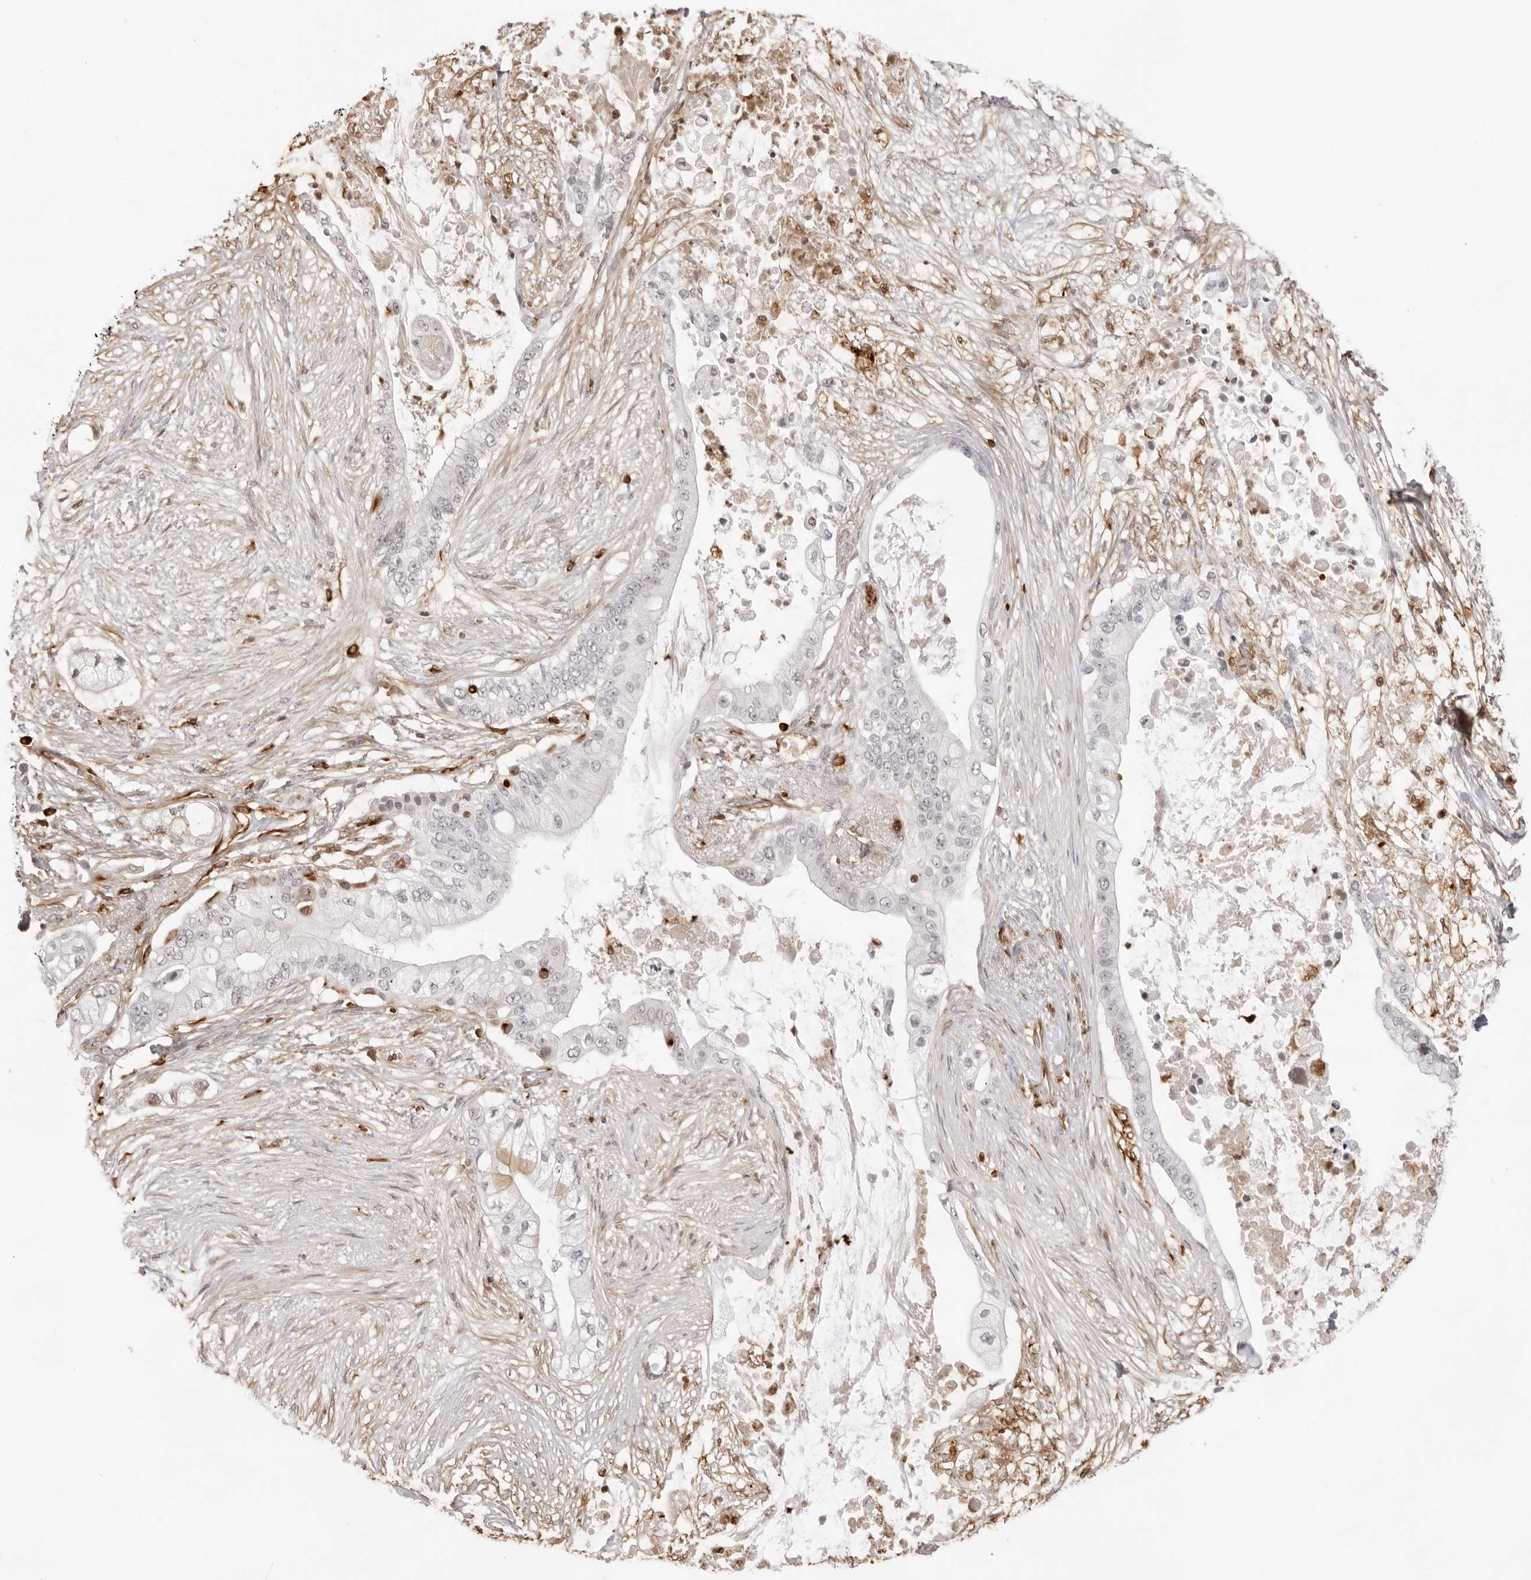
{"staining": {"intensity": "negative", "quantity": "none", "location": "none"}, "tissue": "pancreatic cancer", "cell_type": "Tumor cells", "image_type": "cancer", "snomed": [{"axis": "morphology", "description": "Adenocarcinoma, NOS"}, {"axis": "topography", "description": "Pancreas"}], "caption": "DAB (3,3'-diaminobenzidine) immunohistochemical staining of human pancreatic cancer displays no significant staining in tumor cells. The staining is performed using DAB (3,3'-diaminobenzidine) brown chromogen with nuclei counter-stained in using hematoxylin.", "gene": "DYNLT5", "patient": {"sex": "male", "age": 53}}